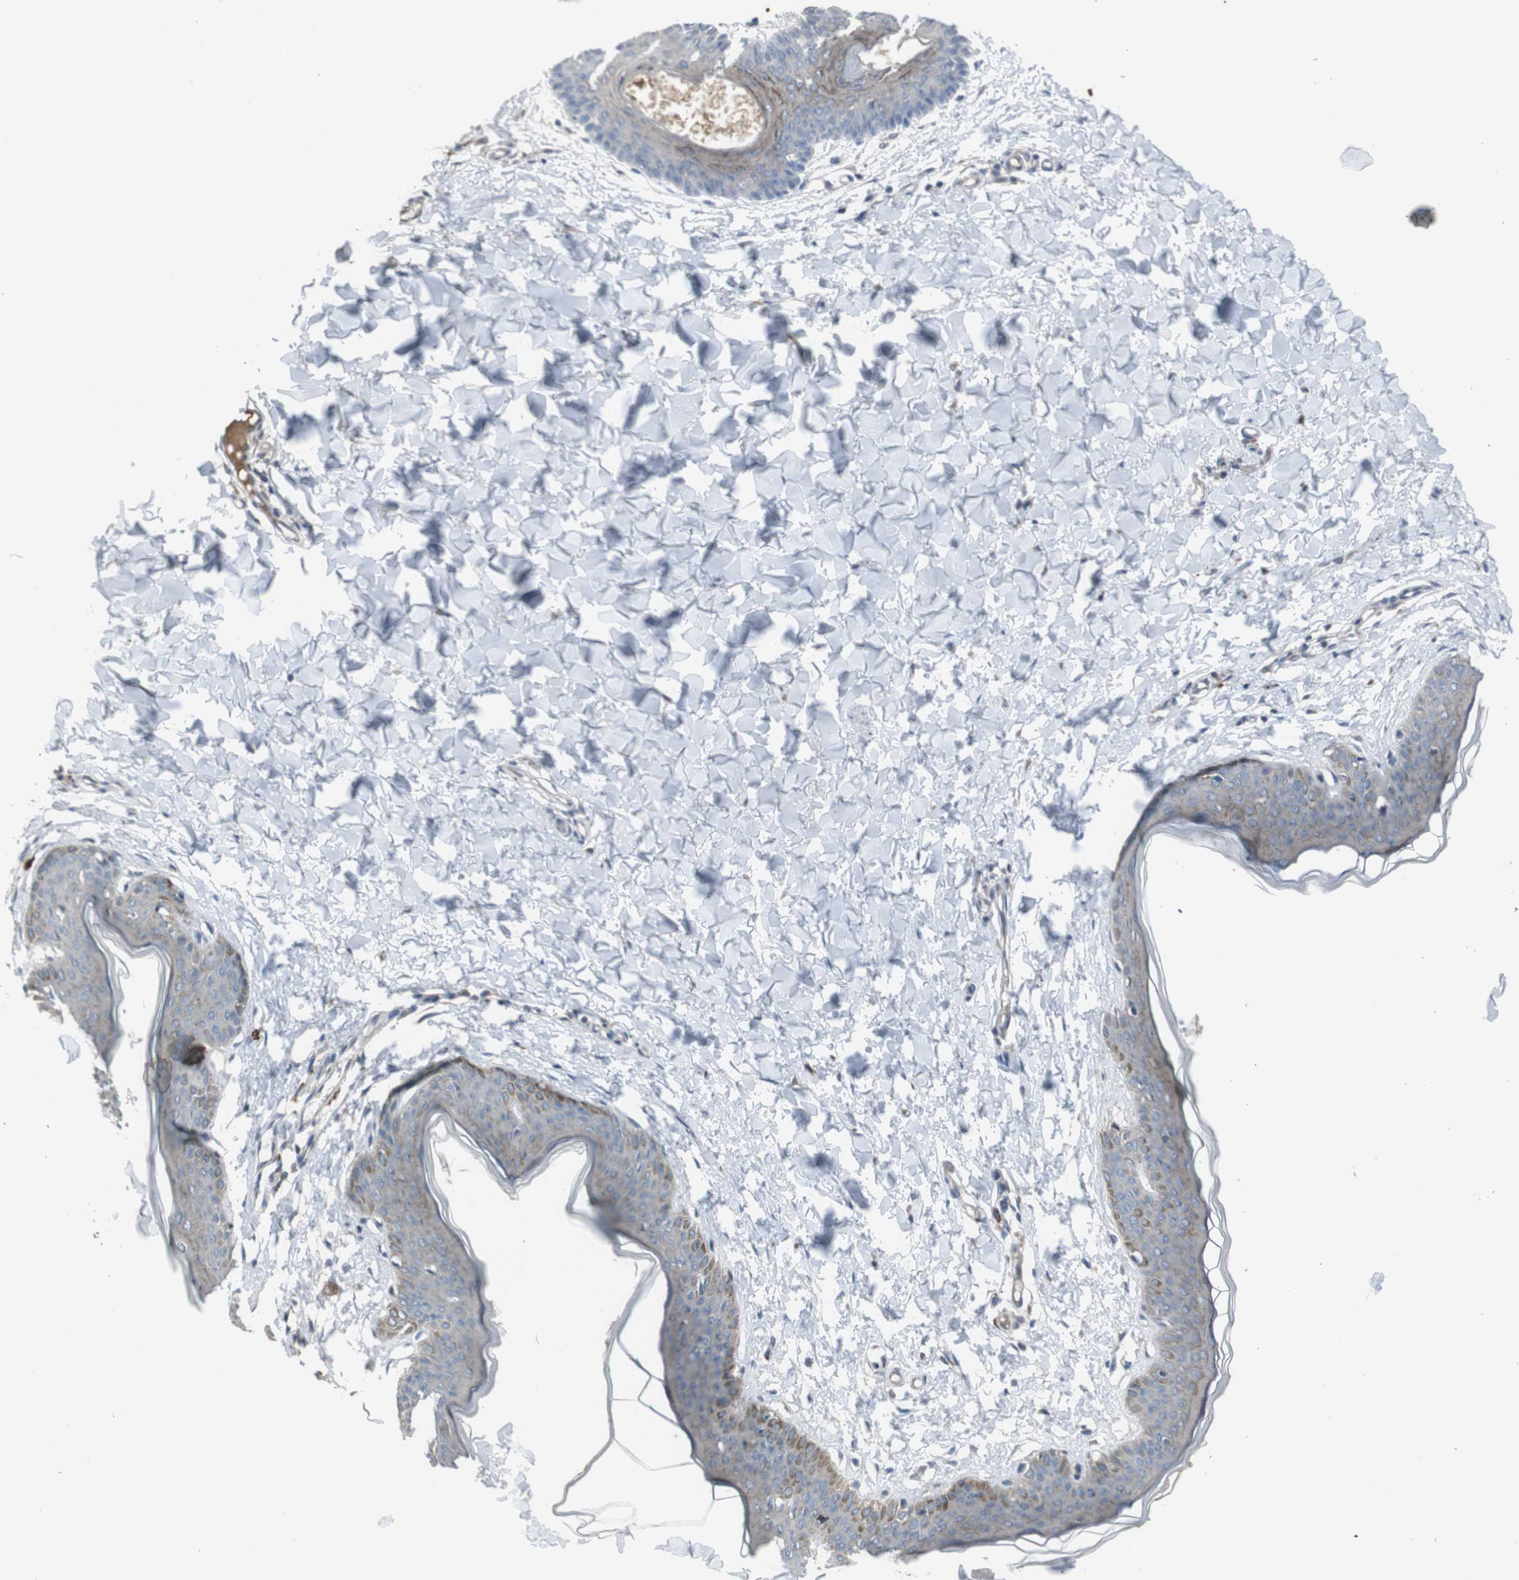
{"staining": {"intensity": "negative", "quantity": "none", "location": "none"}, "tissue": "skin", "cell_type": "Fibroblasts", "image_type": "normal", "snomed": [{"axis": "morphology", "description": "Normal tissue, NOS"}, {"axis": "topography", "description": "Skin"}], "caption": "Immunohistochemistry image of benign skin: human skin stained with DAB reveals no significant protein expression in fibroblasts.", "gene": "EFNA5", "patient": {"sex": "female", "age": 17}}